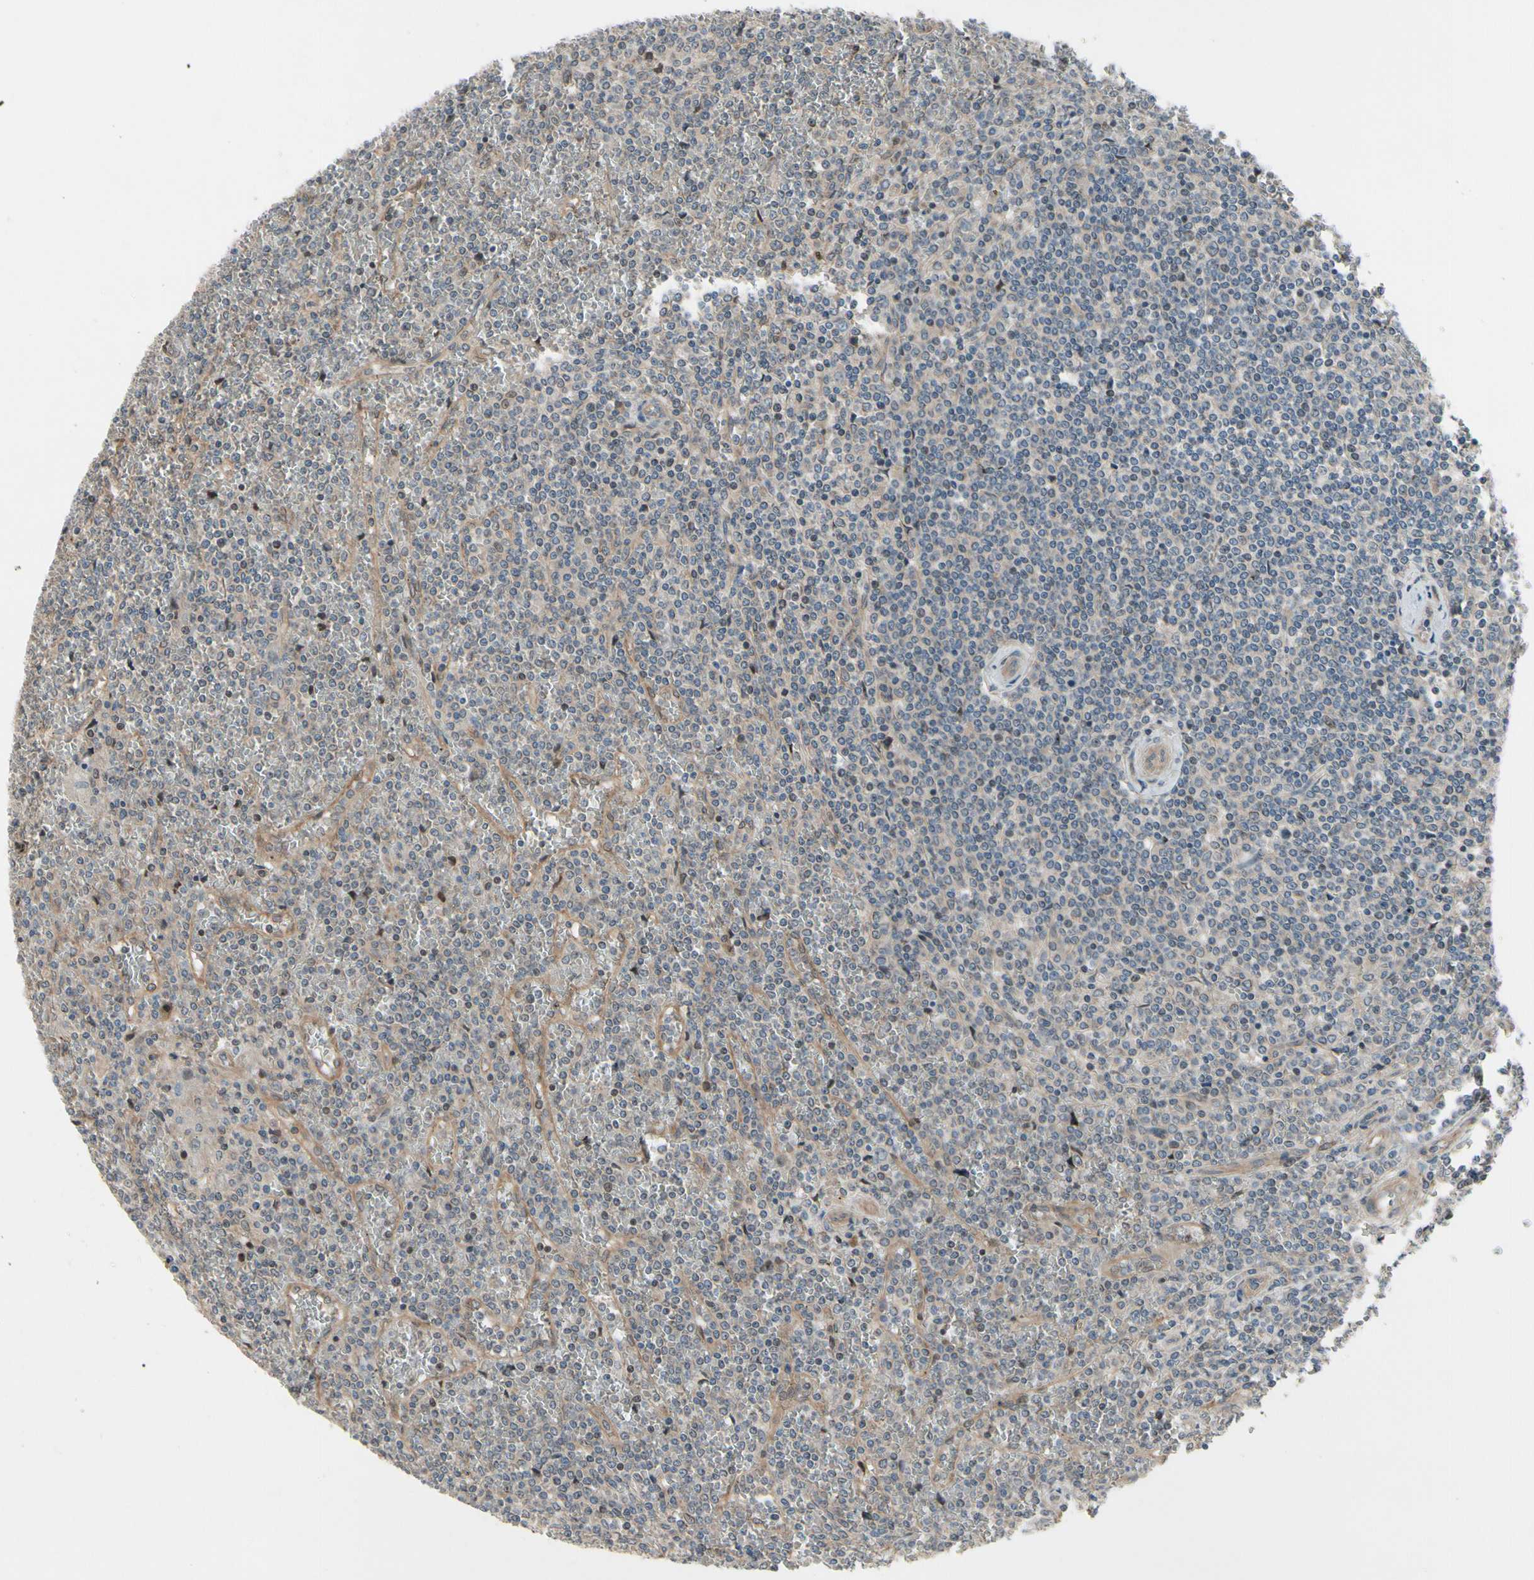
{"staining": {"intensity": "weak", "quantity": "<25%", "location": "cytoplasmic/membranous"}, "tissue": "lymphoma", "cell_type": "Tumor cells", "image_type": "cancer", "snomed": [{"axis": "morphology", "description": "Malignant lymphoma, non-Hodgkin's type, Low grade"}, {"axis": "topography", "description": "Spleen"}], "caption": "IHC micrograph of neoplastic tissue: human lymphoma stained with DAB shows no significant protein staining in tumor cells. (DAB IHC visualized using brightfield microscopy, high magnification).", "gene": "ICAM5", "patient": {"sex": "female", "age": 19}}